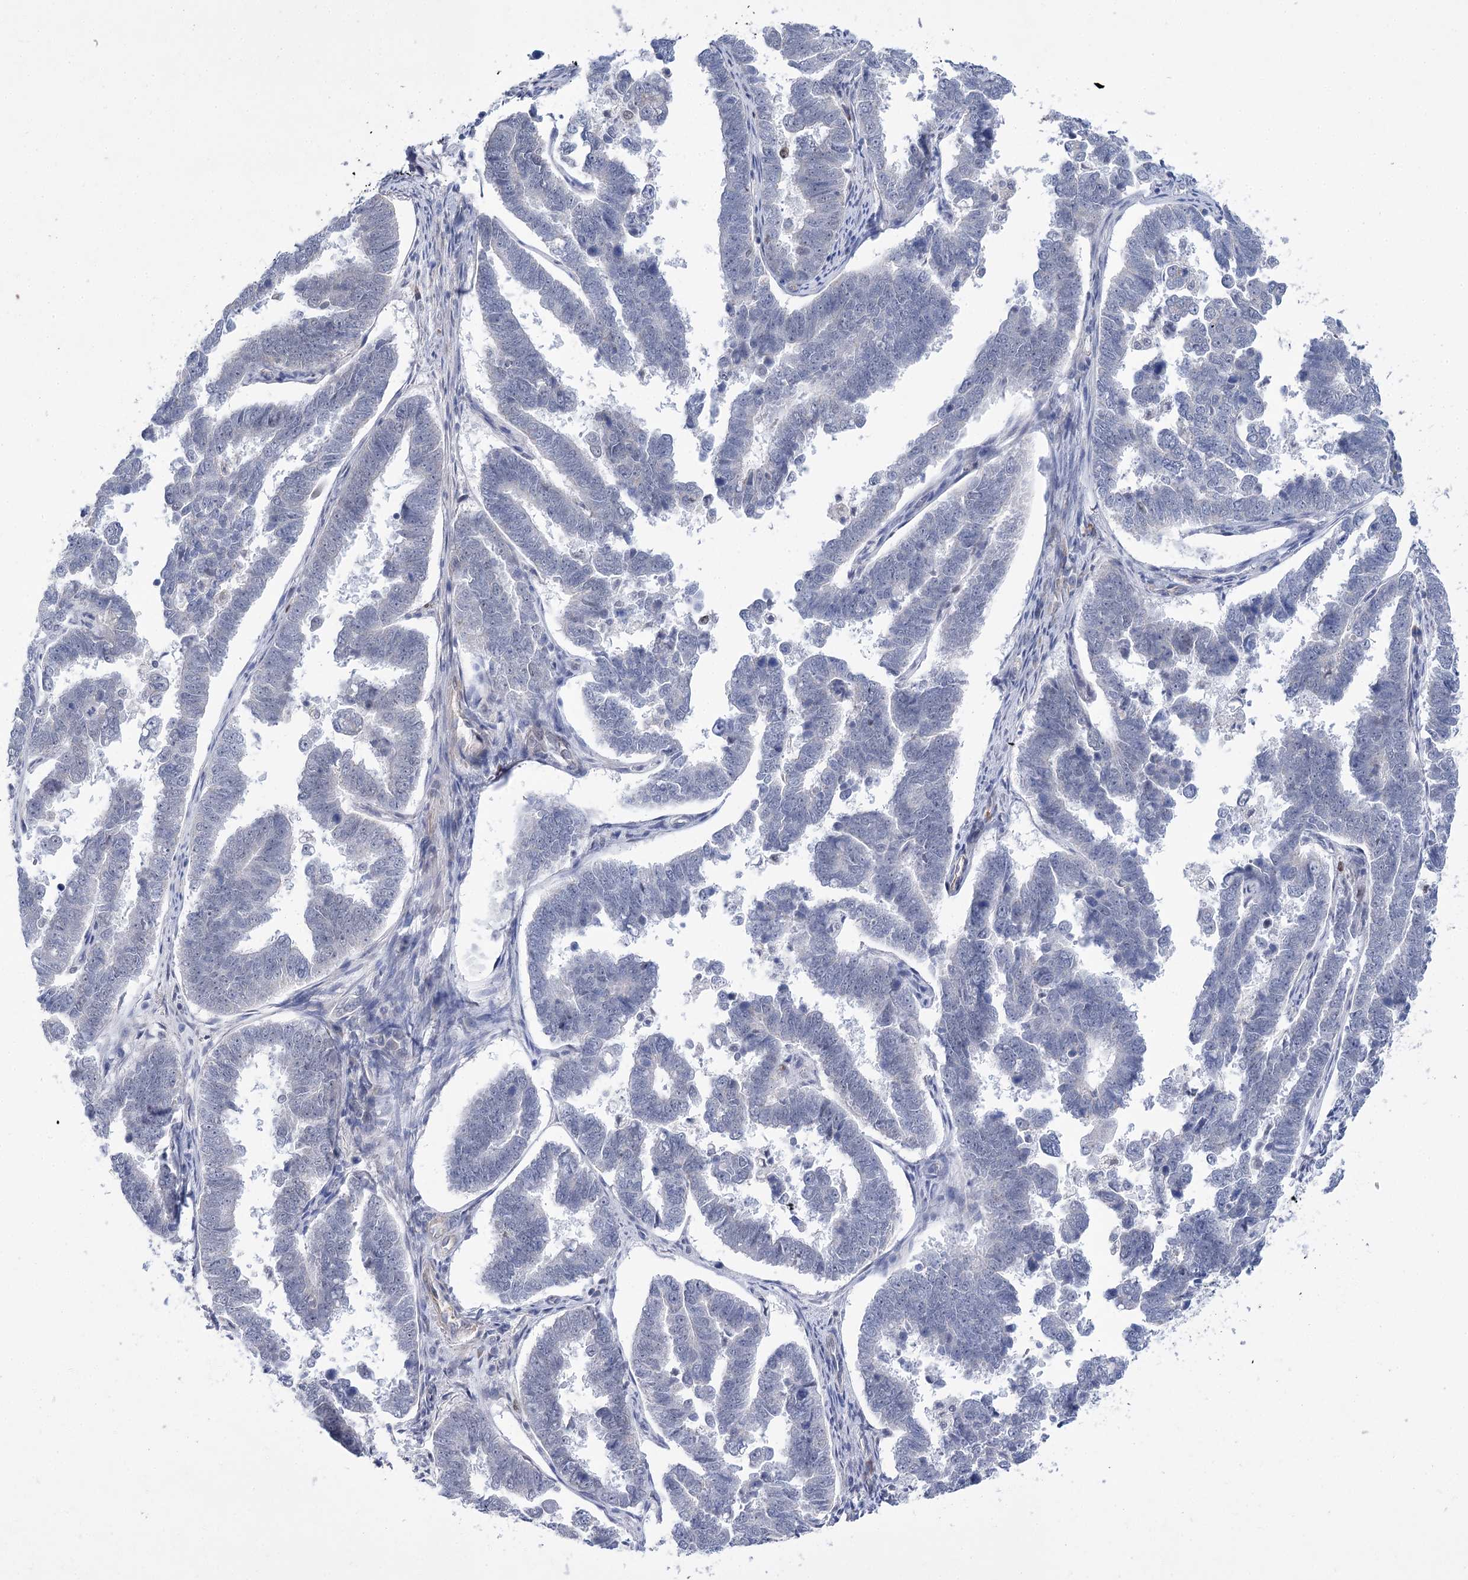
{"staining": {"intensity": "negative", "quantity": "none", "location": "none"}, "tissue": "endometrial cancer", "cell_type": "Tumor cells", "image_type": "cancer", "snomed": [{"axis": "morphology", "description": "Adenocarcinoma, NOS"}, {"axis": "topography", "description": "Endometrium"}], "caption": "The IHC micrograph has no significant positivity in tumor cells of endometrial adenocarcinoma tissue. The staining was performed using DAB (3,3'-diaminobenzidine) to visualize the protein expression in brown, while the nuclei were stained in blue with hematoxylin (Magnification: 20x).", "gene": "THAP6", "patient": {"sex": "female", "age": 75}}